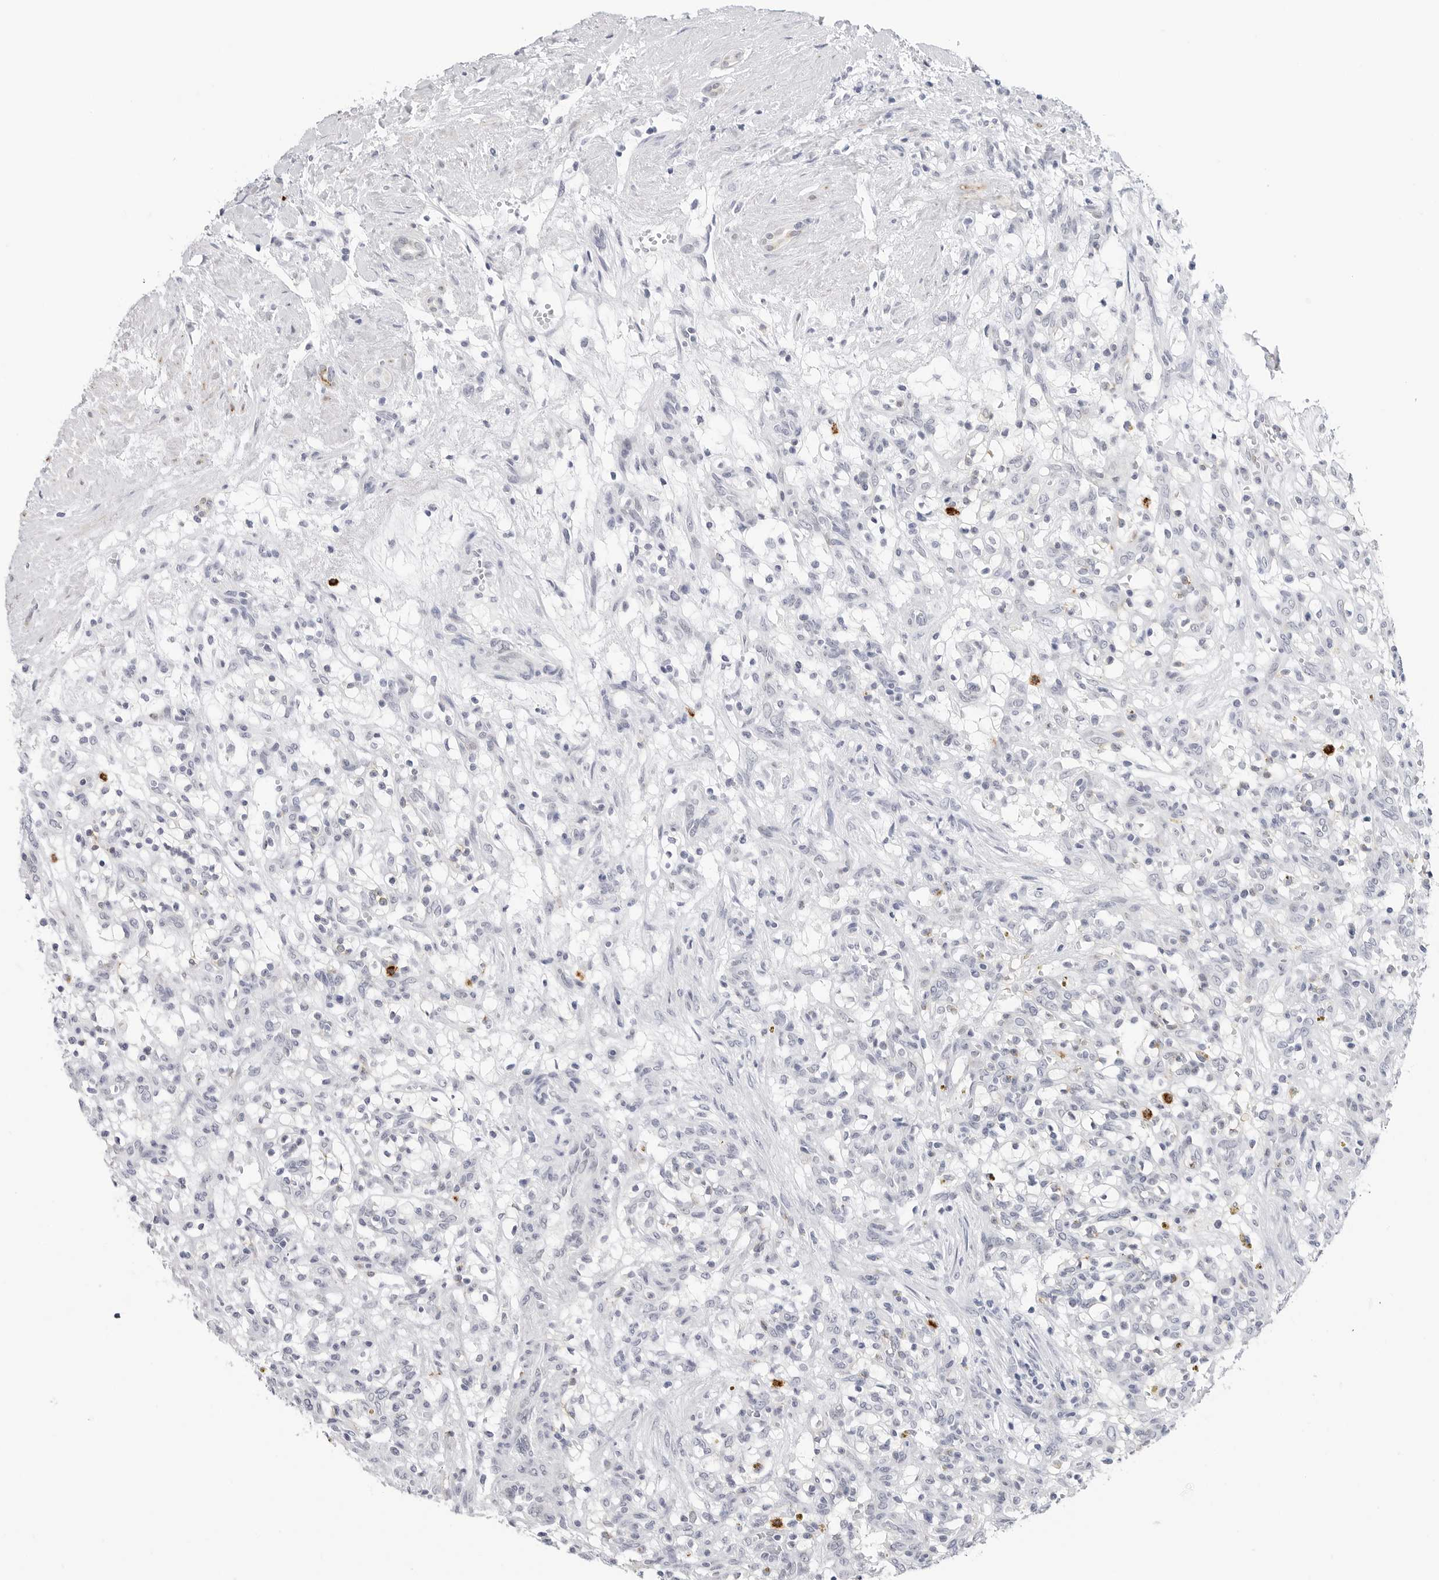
{"staining": {"intensity": "negative", "quantity": "none", "location": "none"}, "tissue": "renal cancer", "cell_type": "Tumor cells", "image_type": "cancer", "snomed": [{"axis": "morphology", "description": "Adenocarcinoma, NOS"}, {"axis": "topography", "description": "Kidney"}], "caption": "Immunohistochemistry (IHC) of human renal adenocarcinoma displays no staining in tumor cells. The staining is performed using DAB brown chromogen with nuclei counter-stained in using hematoxylin.", "gene": "HSPB7", "patient": {"sex": "female", "age": 57}}